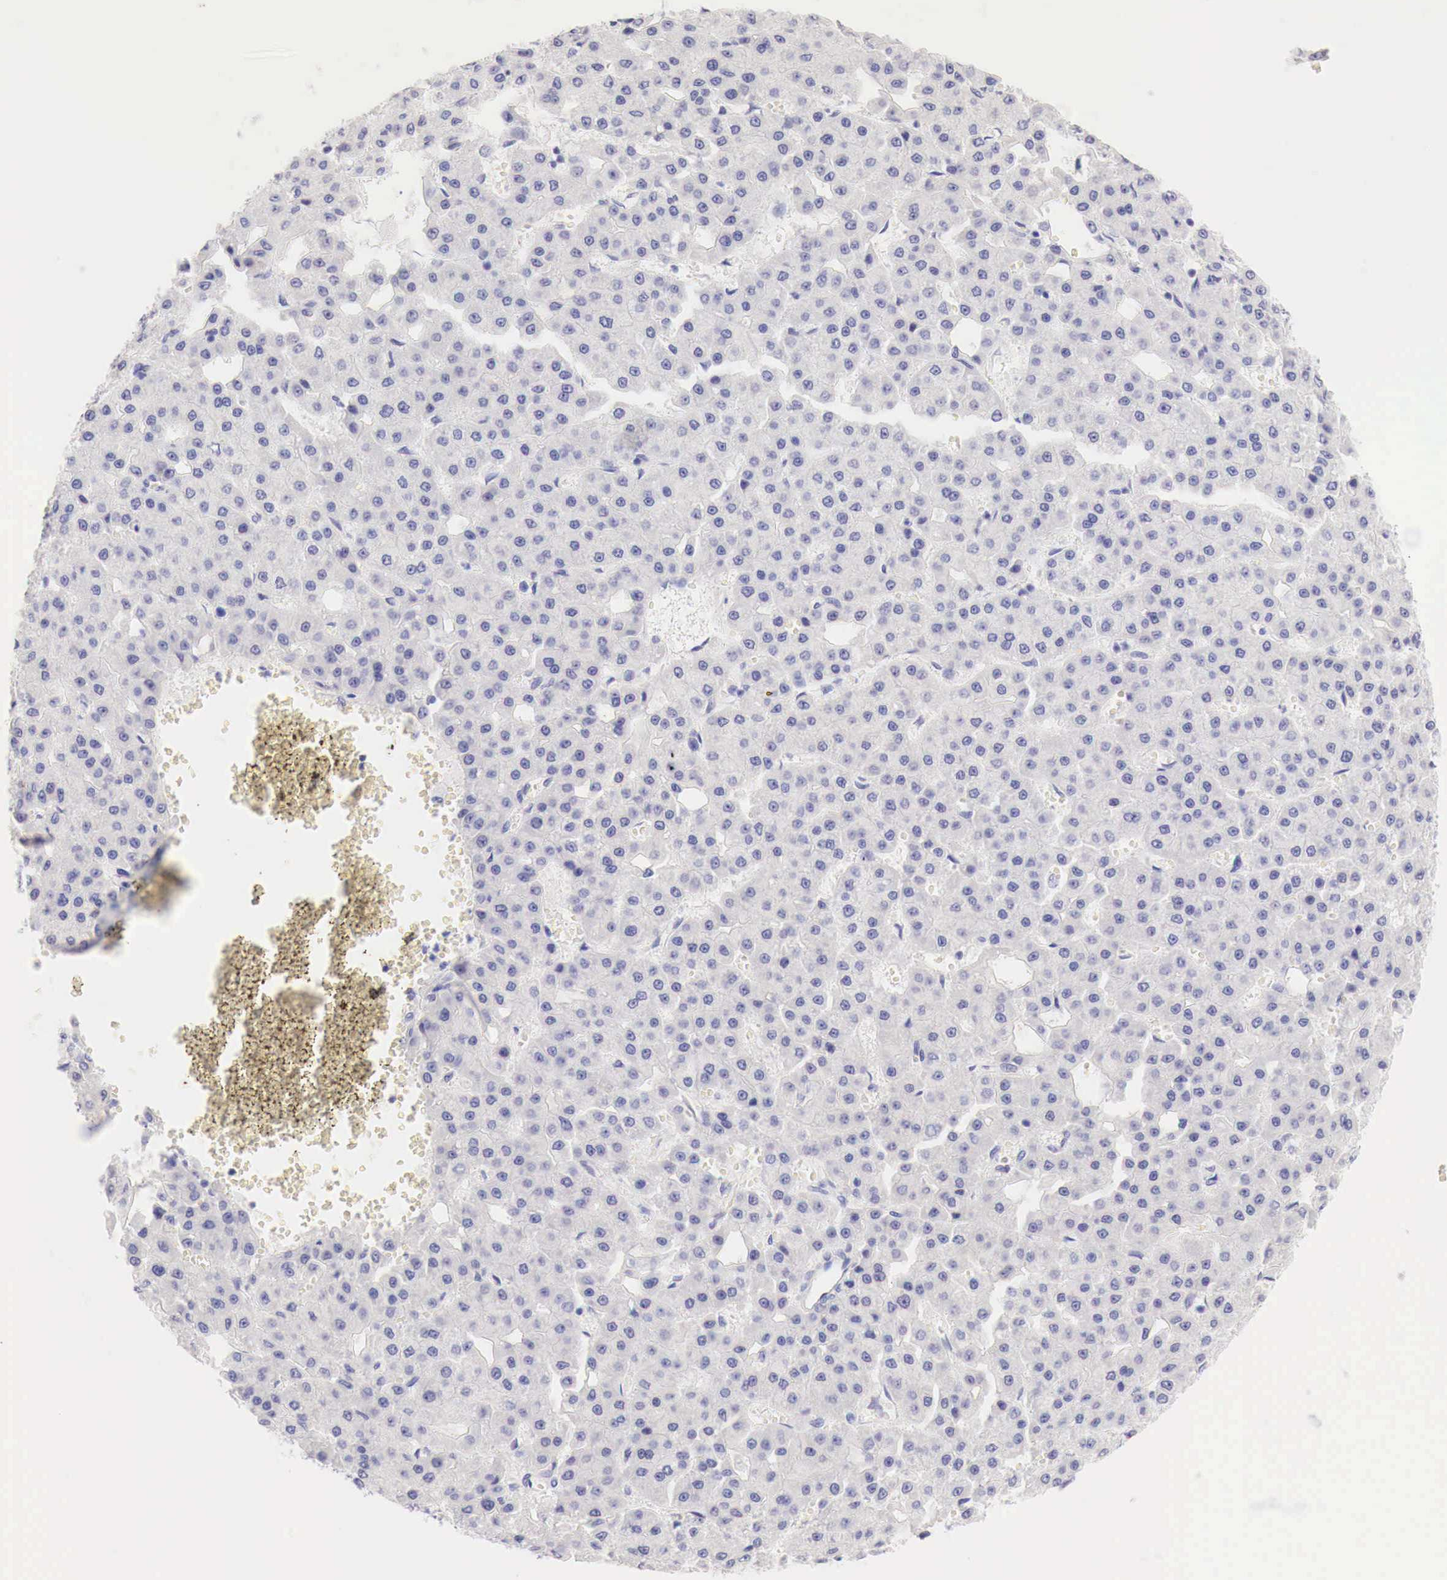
{"staining": {"intensity": "negative", "quantity": "none", "location": "none"}, "tissue": "liver cancer", "cell_type": "Tumor cells", "image_type": "cancer", "snomed": [{"axis": "morphology", "description": "Carcinoma, Hepatocellular, NOS"}, {"axis": "topography", "description": "Liver"}], "caption": "This is an IHC photomicrograph of liver cancer (hepatocellular carcinoma). There is no positivity in tumor cells.", "gene": "CDKN2A", "patient": {"sex": "male", "age": 47}}